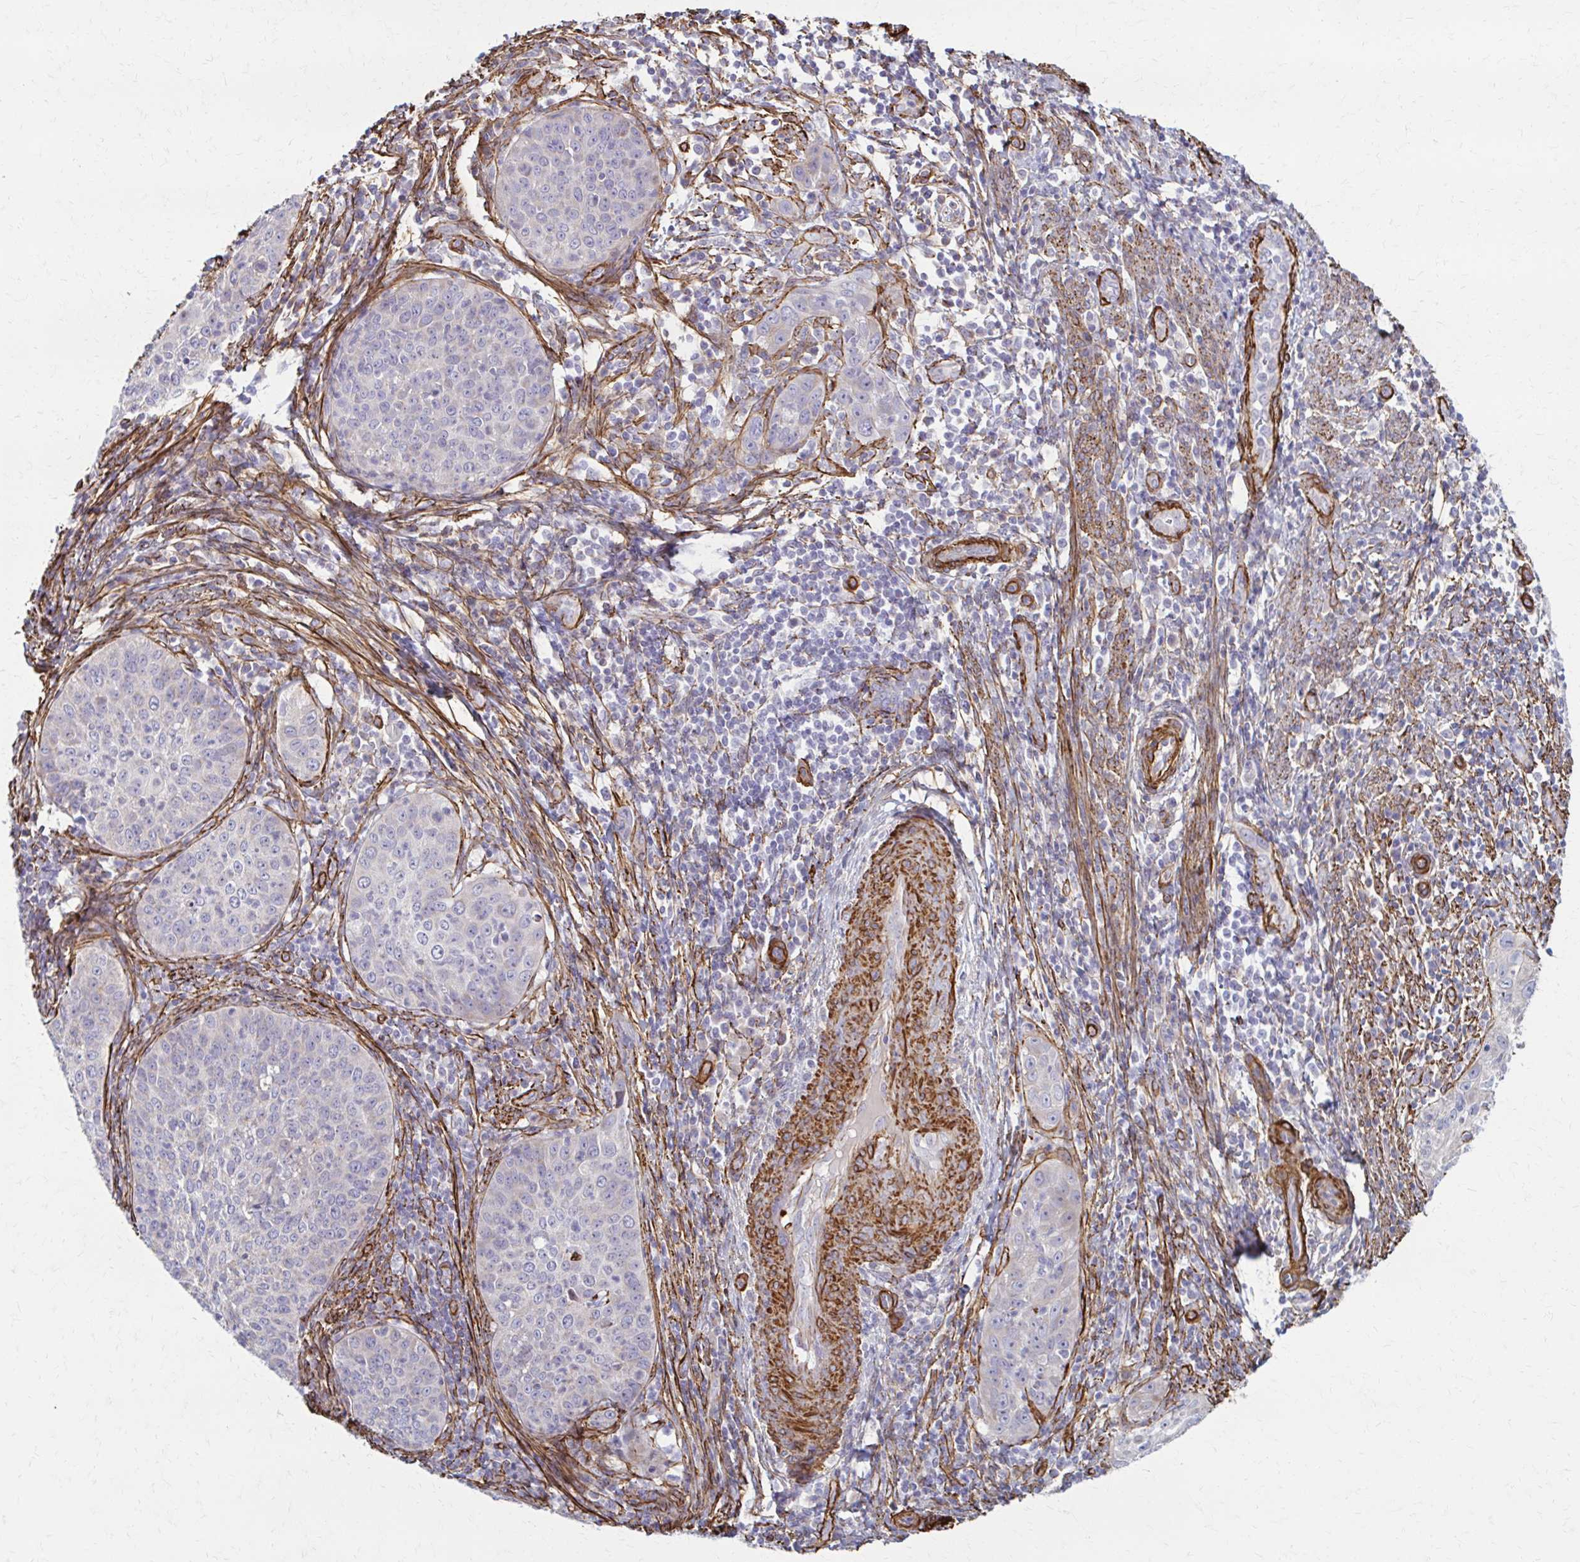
{"staining": {"intensity": "negative", "quantity": "none", "location": "none"}, "tissue": "cervical cancer", "cell_type": "Tumor cells", "image_type": "cancer", "snomed": [{"axis": "morphology", "description": "Squamous cell carcinoma, NOS"}, {"axis": "topography", "description": "Cervix"}], "caption": "The IHC histopathology image has no significant expression in tumor cells of squamous cell carcinoma (cervical) tissue.", "gene": "TIMMDC1", "patient": {"sex": "female", "age": 30}}